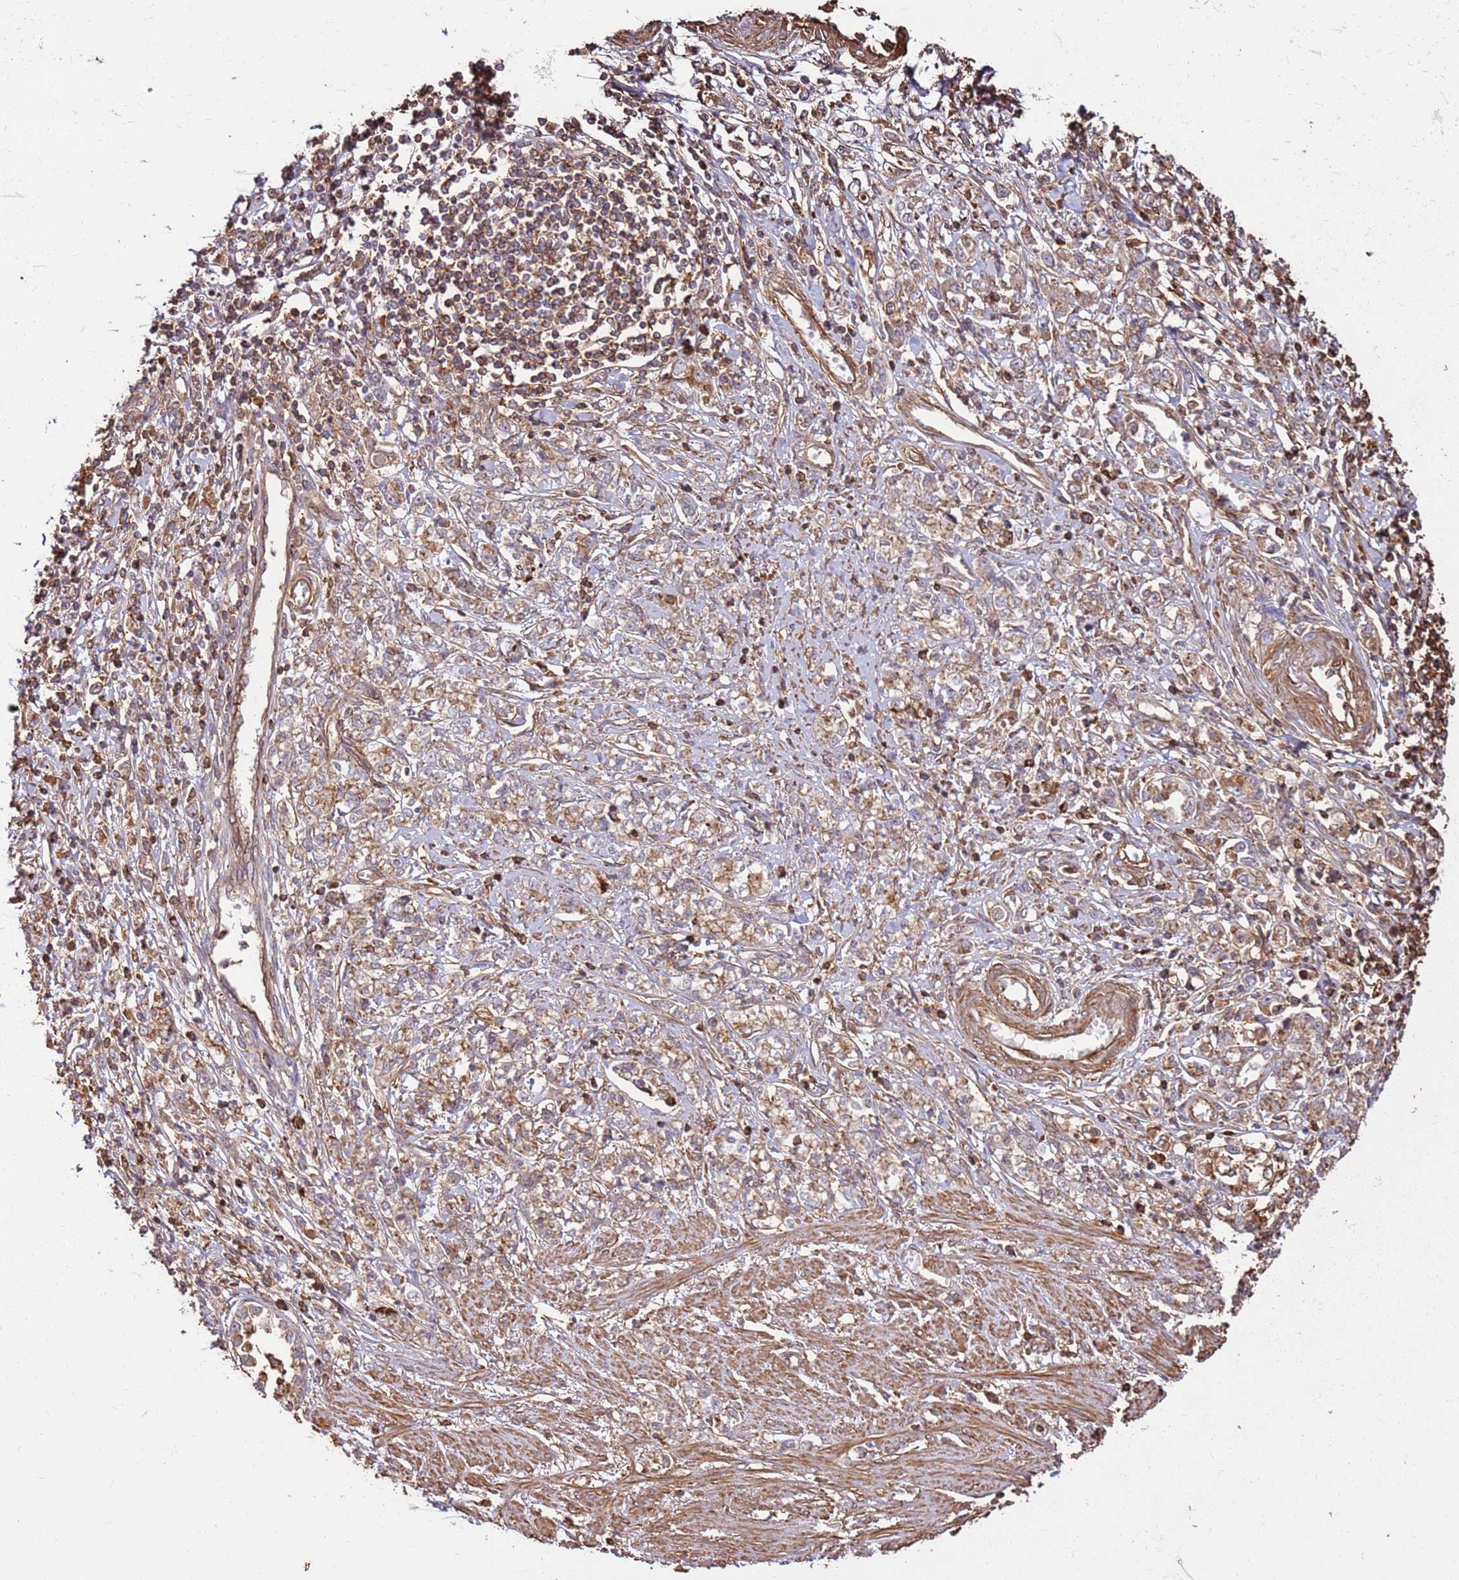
{"staining": {"intensity": "weak", "quantity": ">75%", "location": "cytoplasmic/membranous"}, "tissue": "stomach cancer", "cell_type": "Tumor cells", "image_type": "cancer", "snomed": [{"axis": "morphology", "description": "Adenocarcinoma, NOS"}, {"axis": "topography", "description": "Stomach"}], "caption": "IHC photomicrograph of neoplastic tissue: human stomach adenocarcinoma stained using IHC reveals low levels of weak protein expression localized specifically in the cytoplasmic/membranous of tumor cells, appearing as a cytoplasmic/membranous brown color.", "gene": "ACVR2A", "patient": {"sex": "female", "age": 76}}